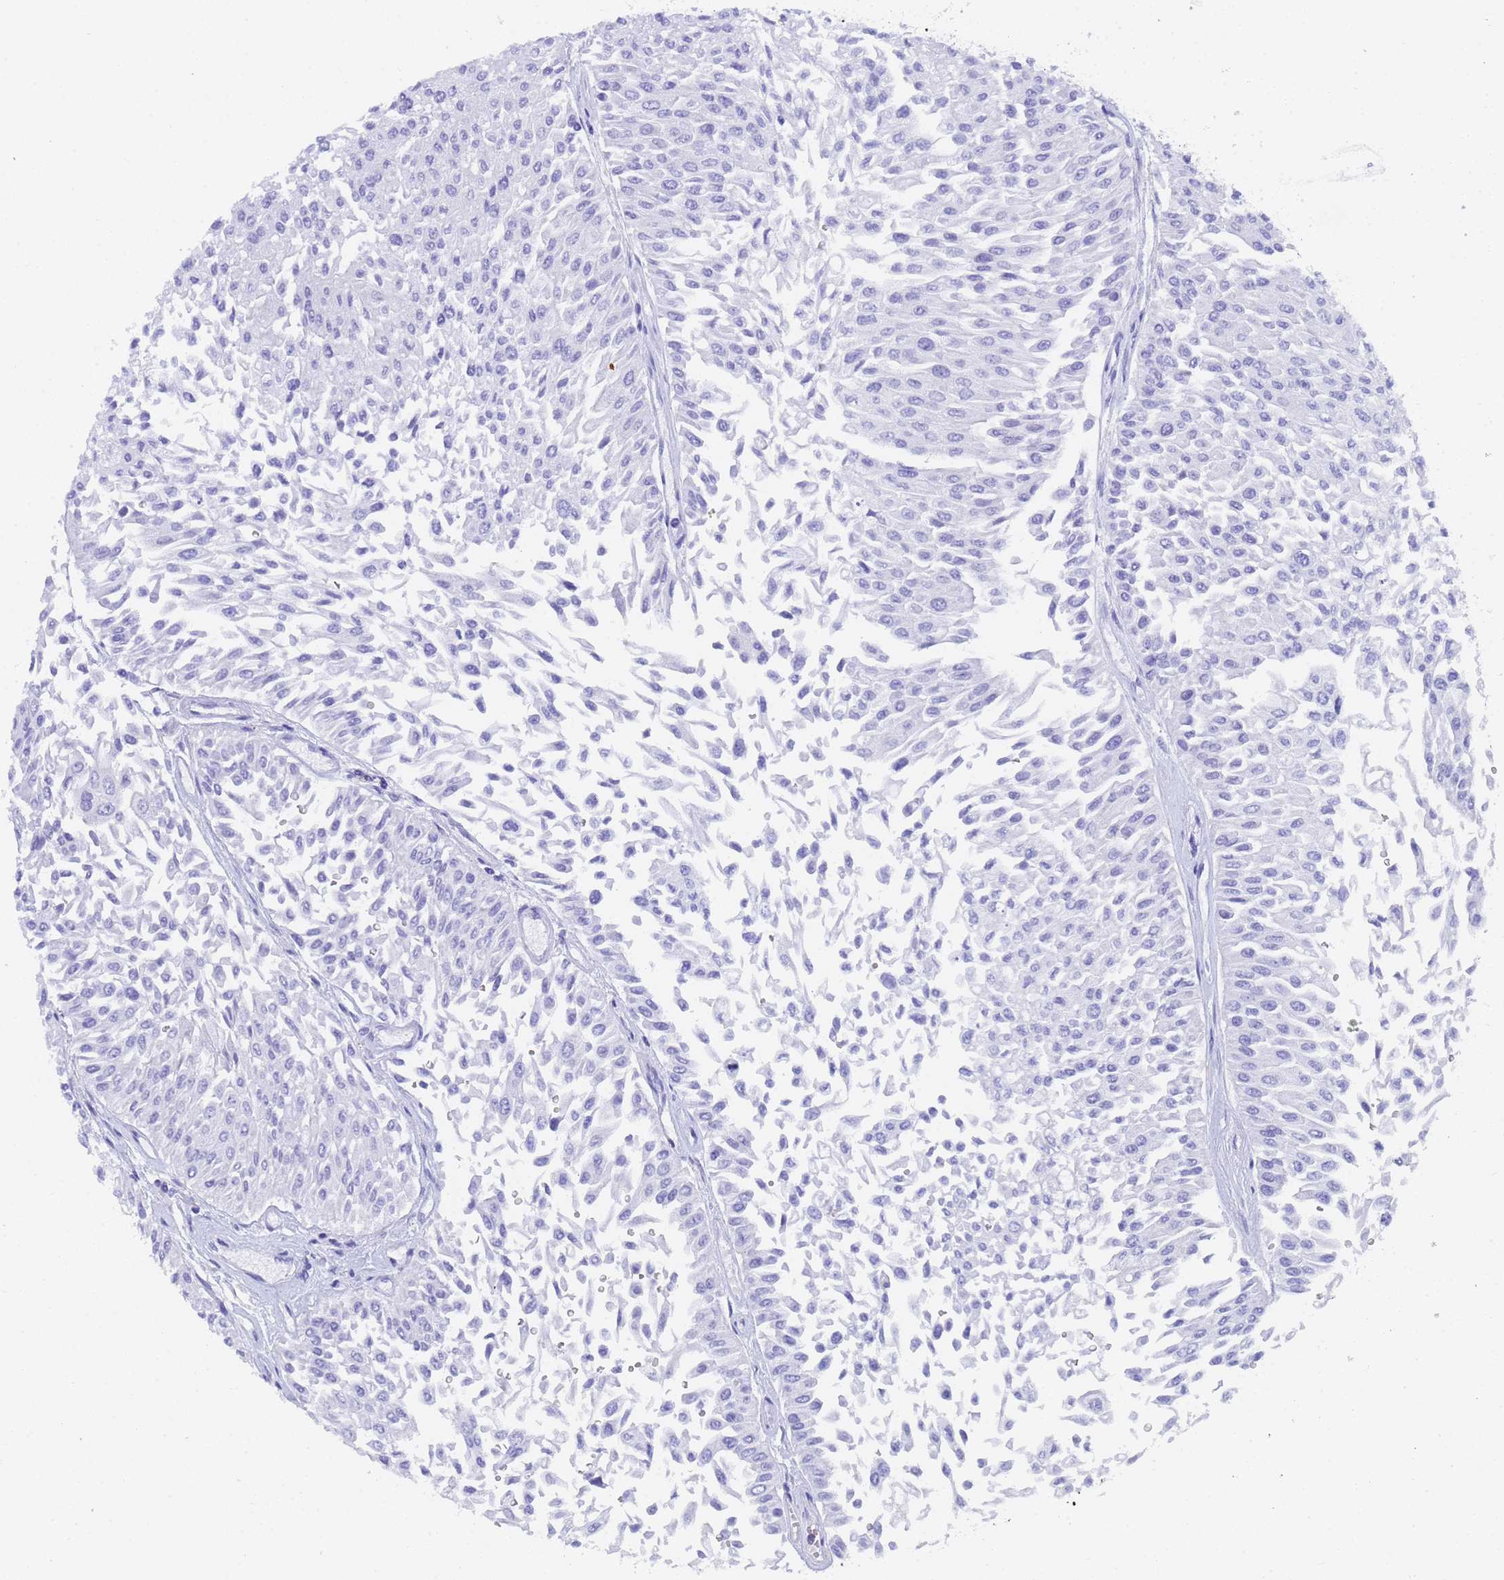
{"staining": {"intensity": "negative", "quantity": "none", "location": "none"}, "tissue": "urothelial cancer", "cell_type": "Tumor cells", "image_type": "cancer", "snomed": [{"axis": "morphology", "description": "Urothelial carcinoma, Low grade"}, {"axis": "topography", "description": "Urinary bladder"}], "caption": "The photomicrograph demonstrates no staining of tumor cells in low-grade urothelial carcinoma.", "gene": "STATH", "patient": {"sex": "male", "age": 67}}